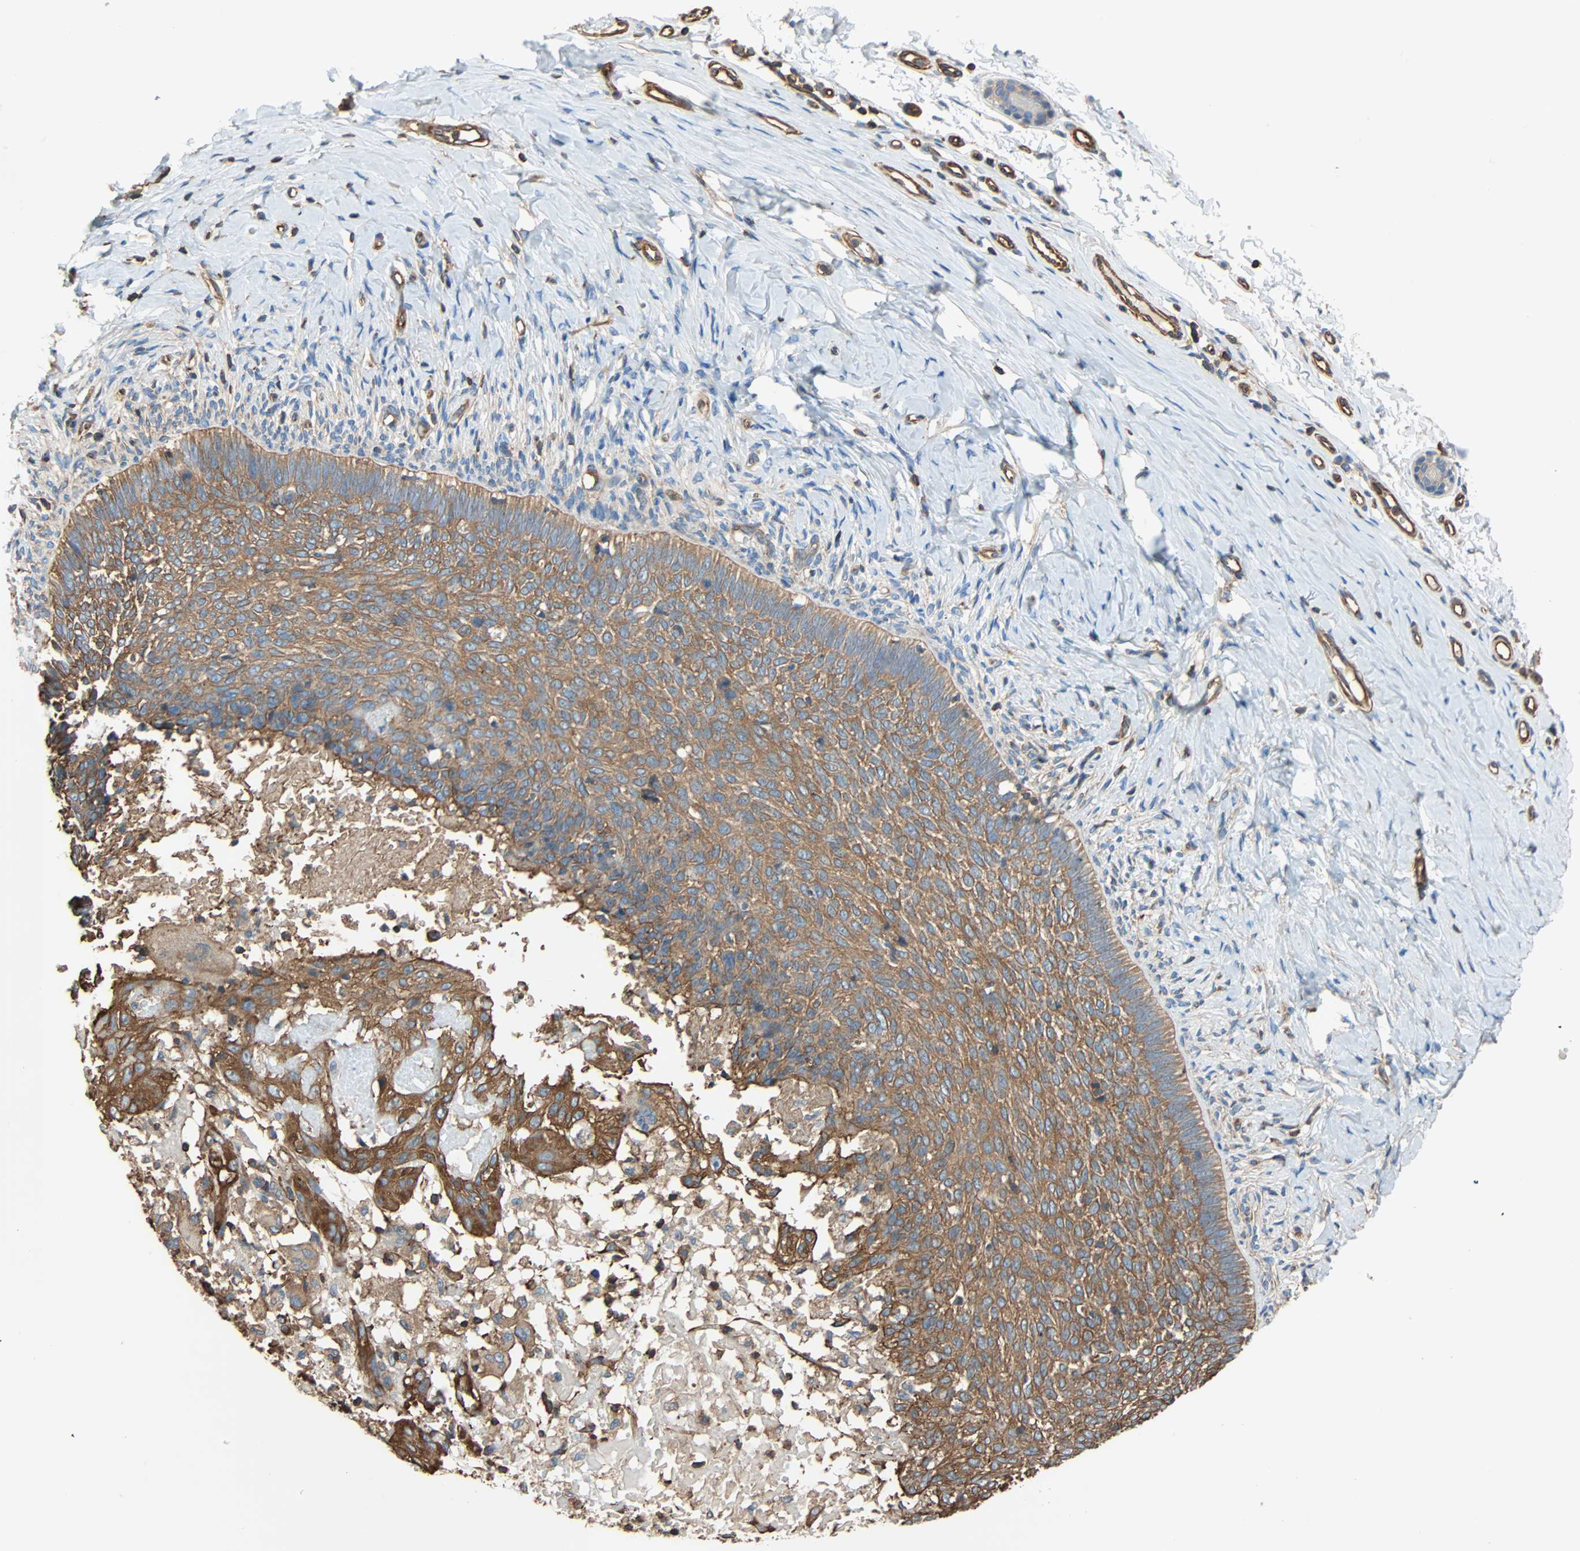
{"staining": {"intensity": "moderate", "quantity": ">75%", "location": "cytoplasmic/membranous"}, "tissue": "skin cancer", "cell_type": "Tumor cells", "image_type": "cancer", "snomed": [{"axis": "morphology", "description": "Normal tissue, NOS"}, {"axis": "morphology", "description": "Basal cell carcinoma"}, {"axis": "topography", "description": "Skin"}], "caption": "Protein staining shows moderate cytoplasmic/membranous staining in about >75% of tumor cells in basal cell carcinoma (skin).", "gene": "GALNT10", "patient": {"sex": "male", "age": 87}}